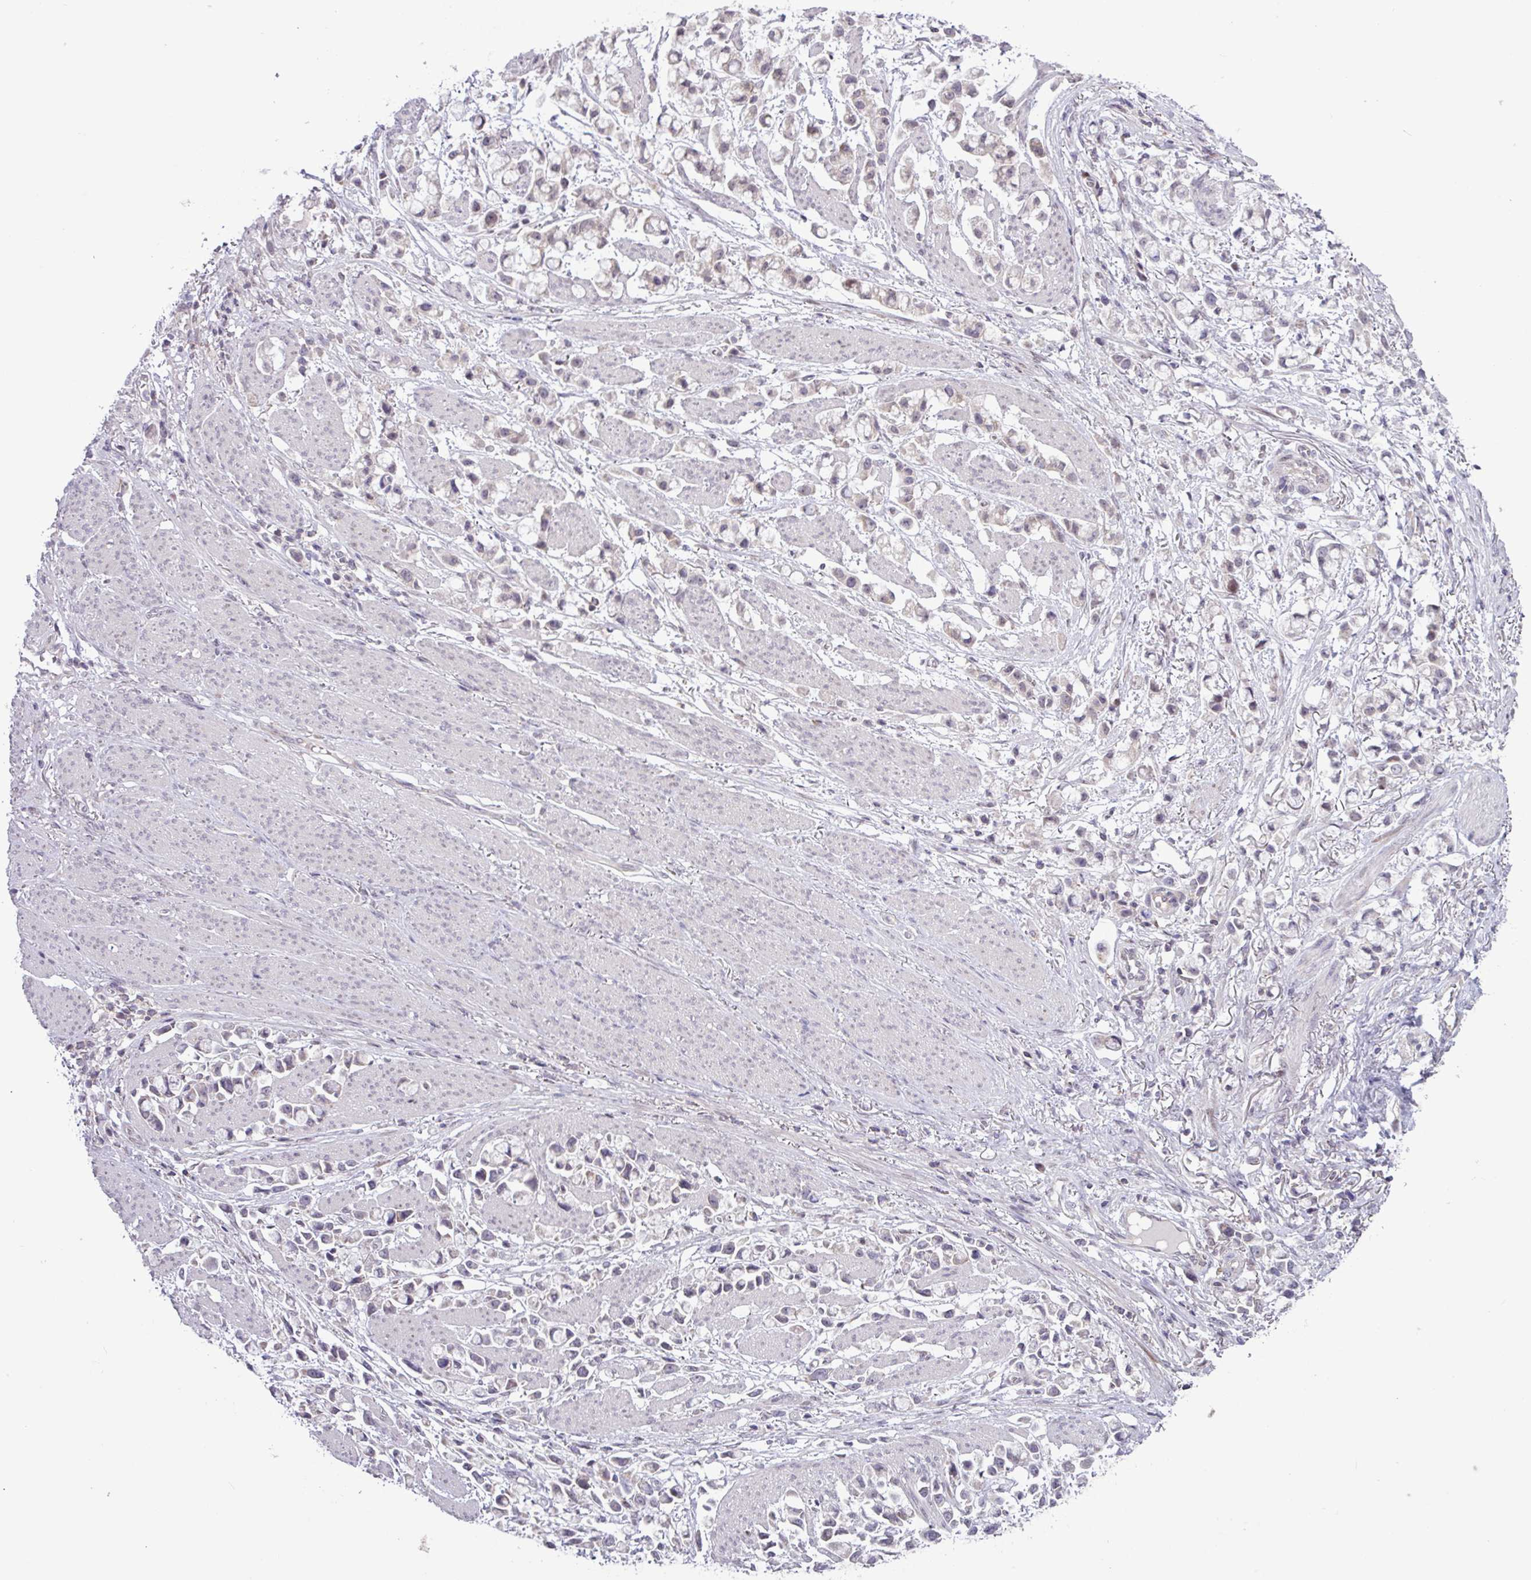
{"staining": {"intensity": "weak", "quantity": "25%-75%", "location": "nuclear"}, "tissue": "stomach cancer", "cell_type": "Tumor cells", "image_type": "cancer", "snomed": [{"axis": "morphology", "description": "Adenocarcinoma, NOS"}, {"axis": "topography", "description": "Stomach"}], "caption": "Weak nuclear positivity is identified in approximately 25%-75% of tumor cells in stomach cancer.", "gene": "RTL3", "patient": {"sex": "female", "age": 81}}